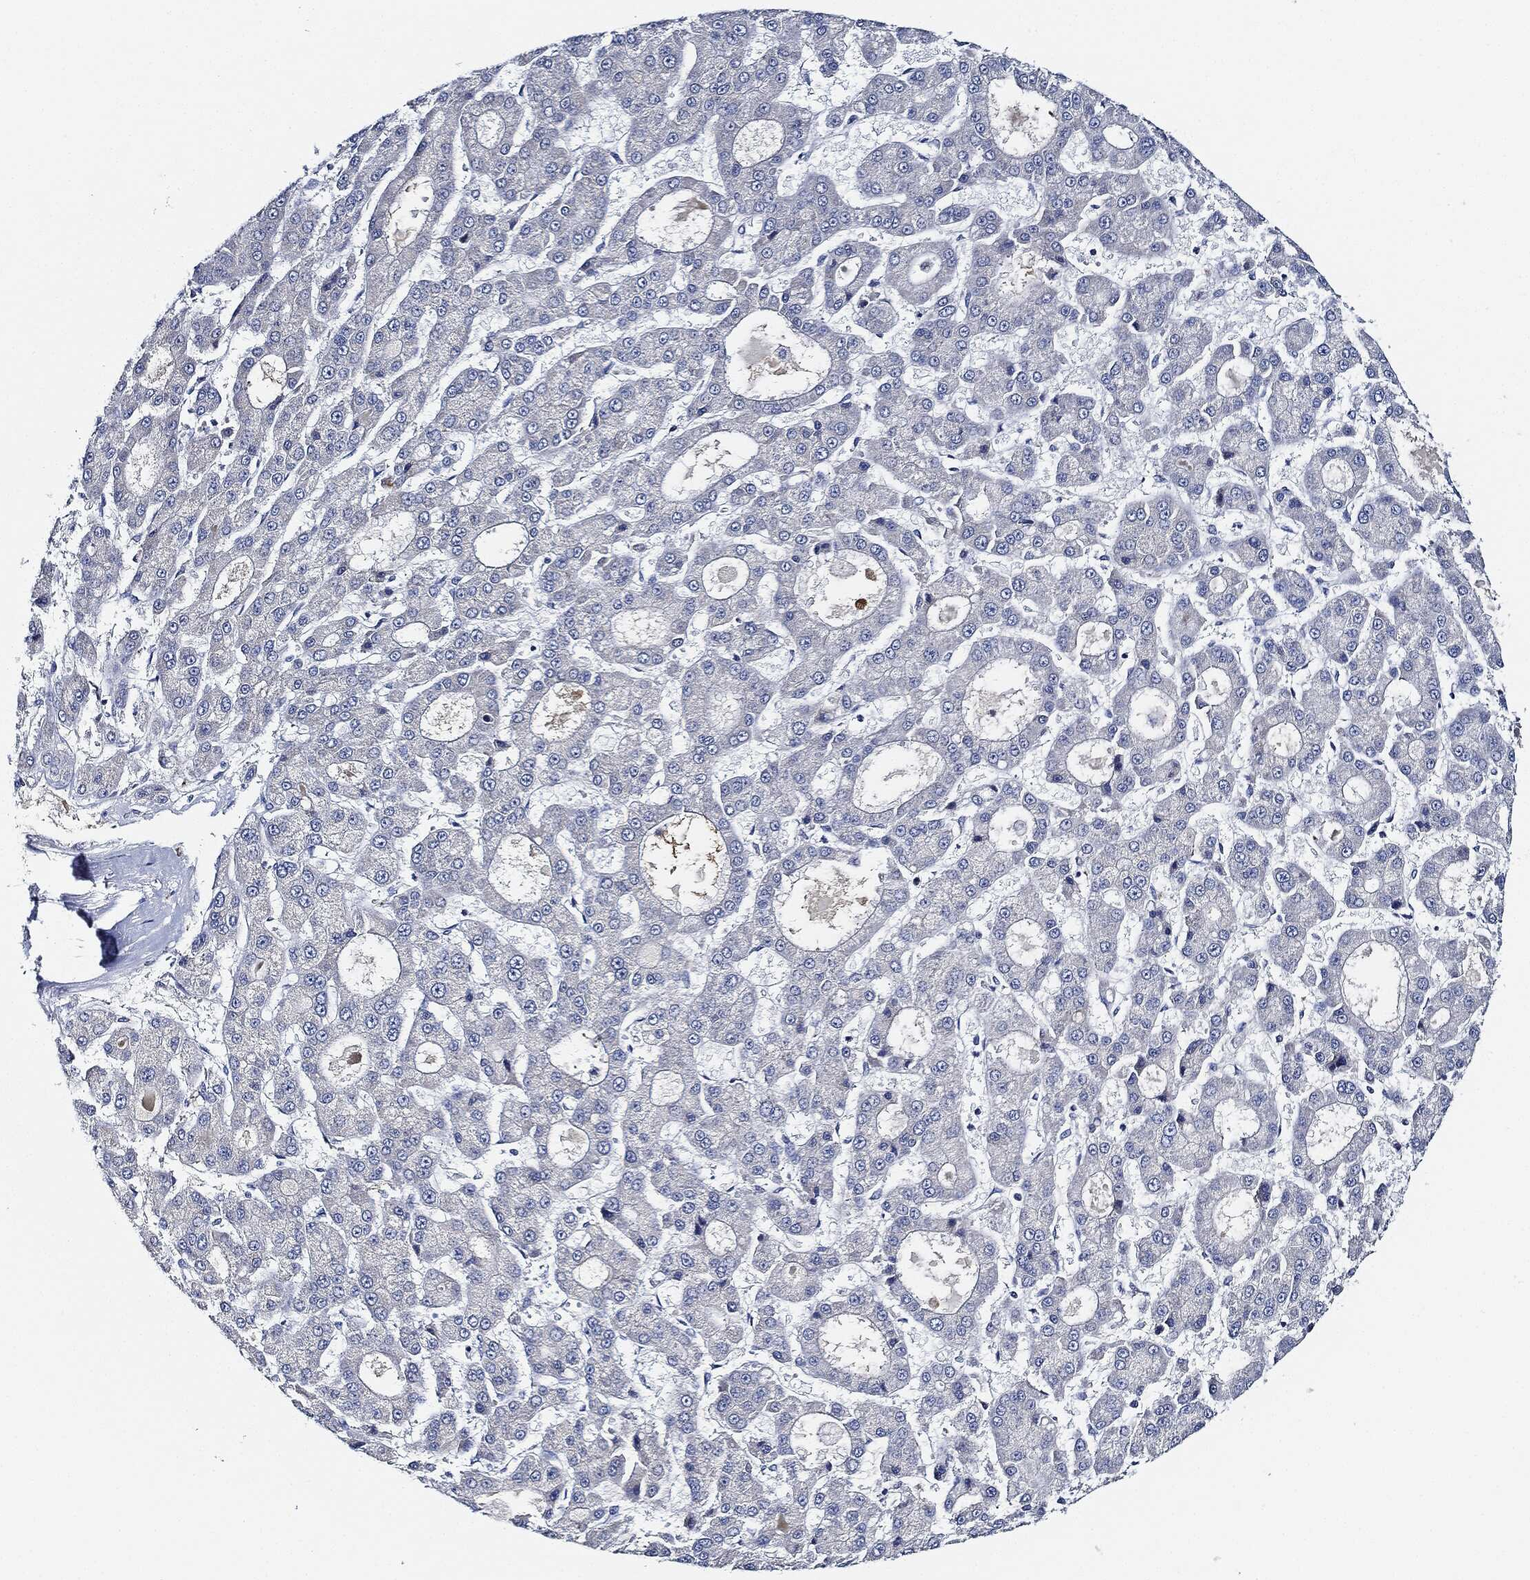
{"staining": {"intensity": "negative", "quantity": "none", "location": "none"}, "tissue": "liver cancer", "cell_type": "Tumor cells", "image_type": "cancer", "snomed": [{"axis": "morphology", "description": "Carcinoma, Hepatocellular, NOS"}, {"axis": "topography", "description": "Liver"}], "caption": "Tumor cells show no significant positivity in hepatocellular carcinoma (liver).", "gene": "THSD1", "patient": {"sex": "male", "age": 70}}